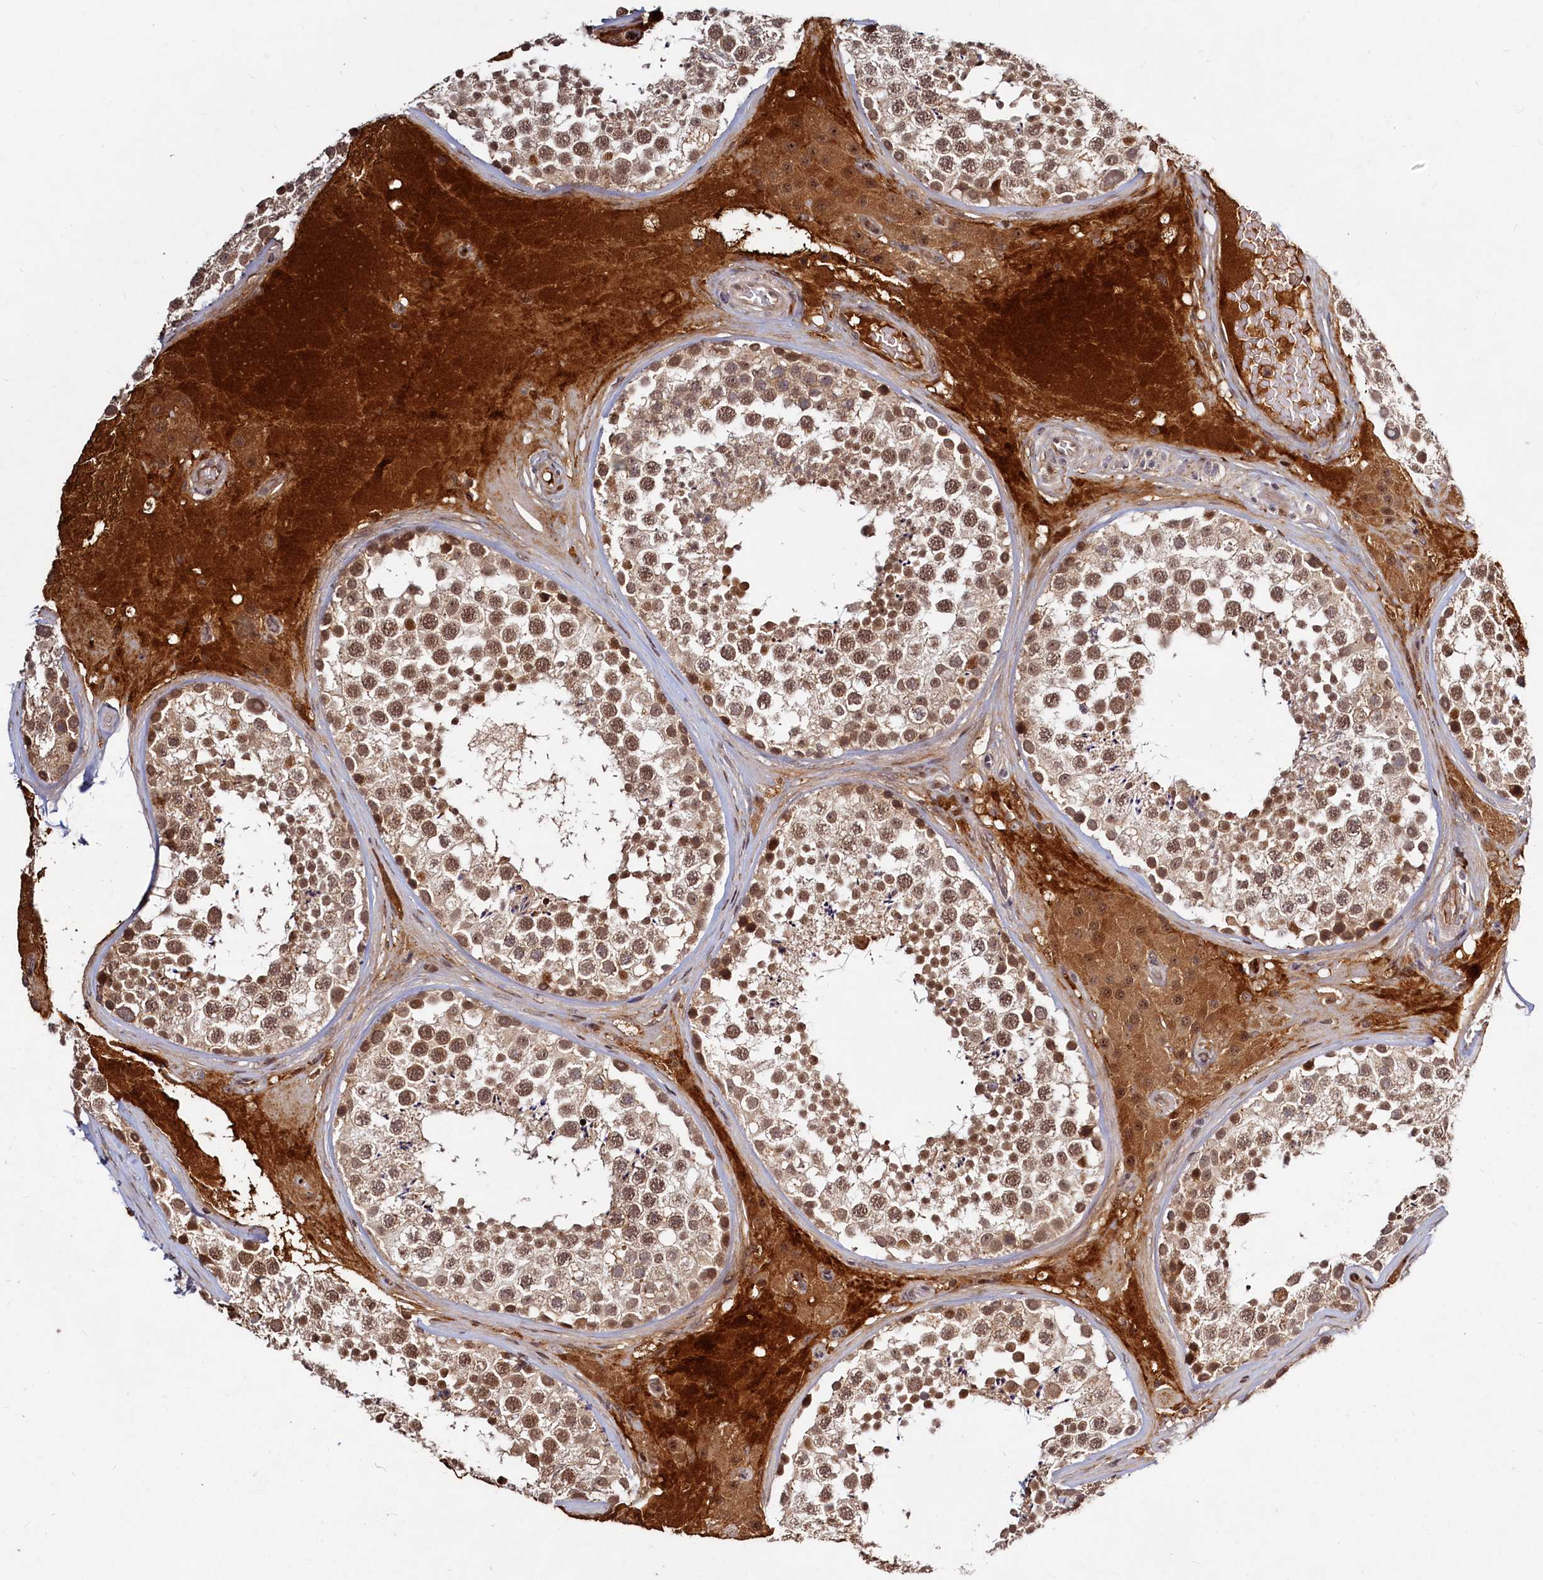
{"staining": {"intensity": "moderate", "quantity": ">75%", "location": "nuclear"}, "tissue": "testis", "cell_type": "Cells in seminiferous ducts", "image_type": "normal", "snomed": [{"axis": "morphology", "description": "Normal tissue, NOS"}, {"axis": "topography", "description": "Testis"}], "caption": "Protein expression by immunohistochemistry (IHC) shows moderate nuclear positivity in approximately >75% of cells in seminiferous ducts in normal testis.", "gene": "TRAPPC4", "patient": {"sex": "male", "age": 46}}